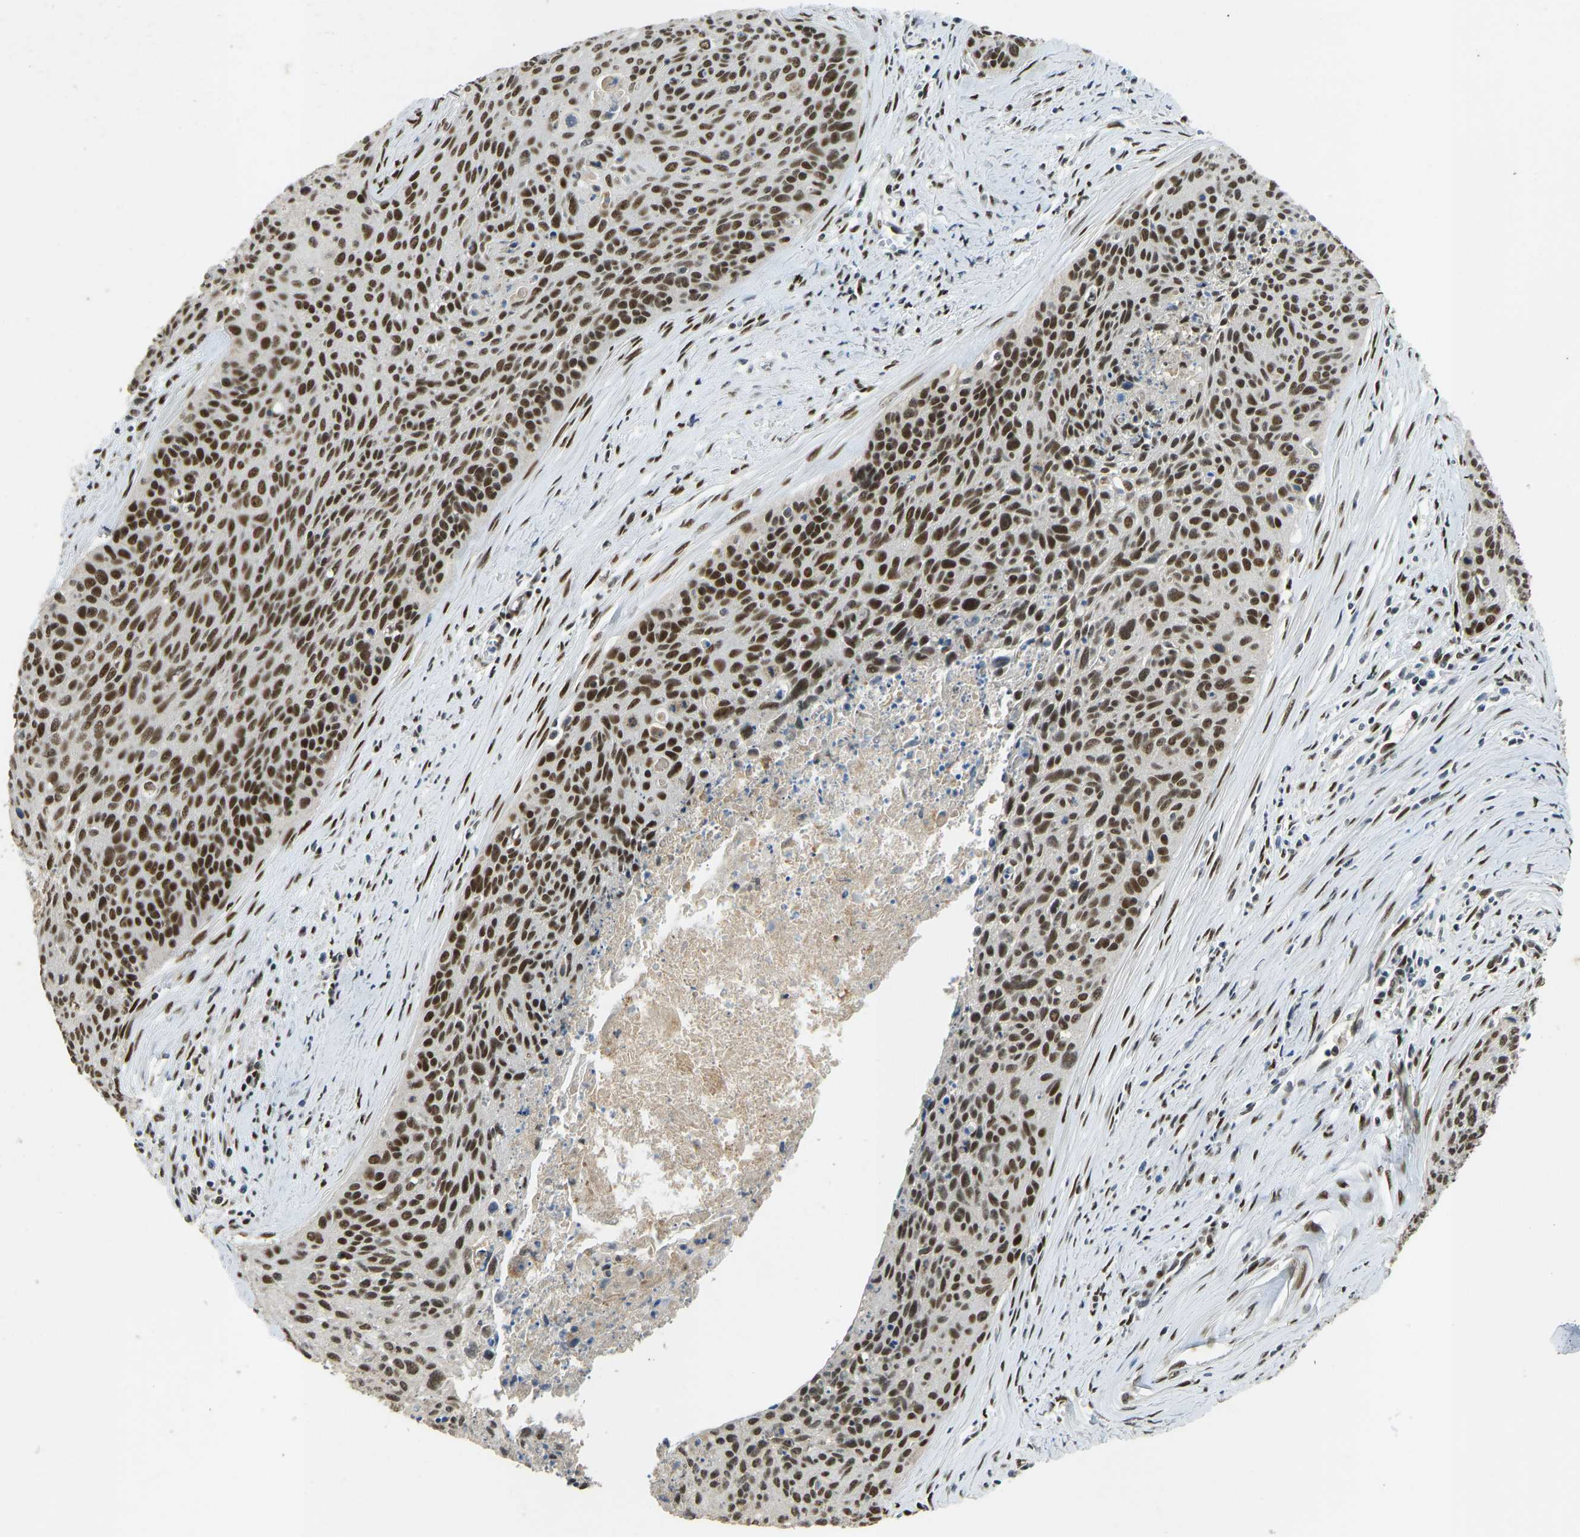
{"staining": {"intensity": "strong", "quantity": ">75%", "location": "nuclear"}, "tissue": "cervical cancer", "cell_type": "Tumor cells", "image_type": "cancer", "snomed": [{"axis": "morphology", "description": "Squamous cell carcinoma, NOS"}, {"axis": "topography", "description": "Cervix"}], "caption": "DAB immunohistochemical staining of human squamous cell carcinoma (cervical) reveals strong nuclear protein staining in approximately >75% of tumor cells.", "gene": "FOXK1", "patient": {"sex": "female", "age": 55}}